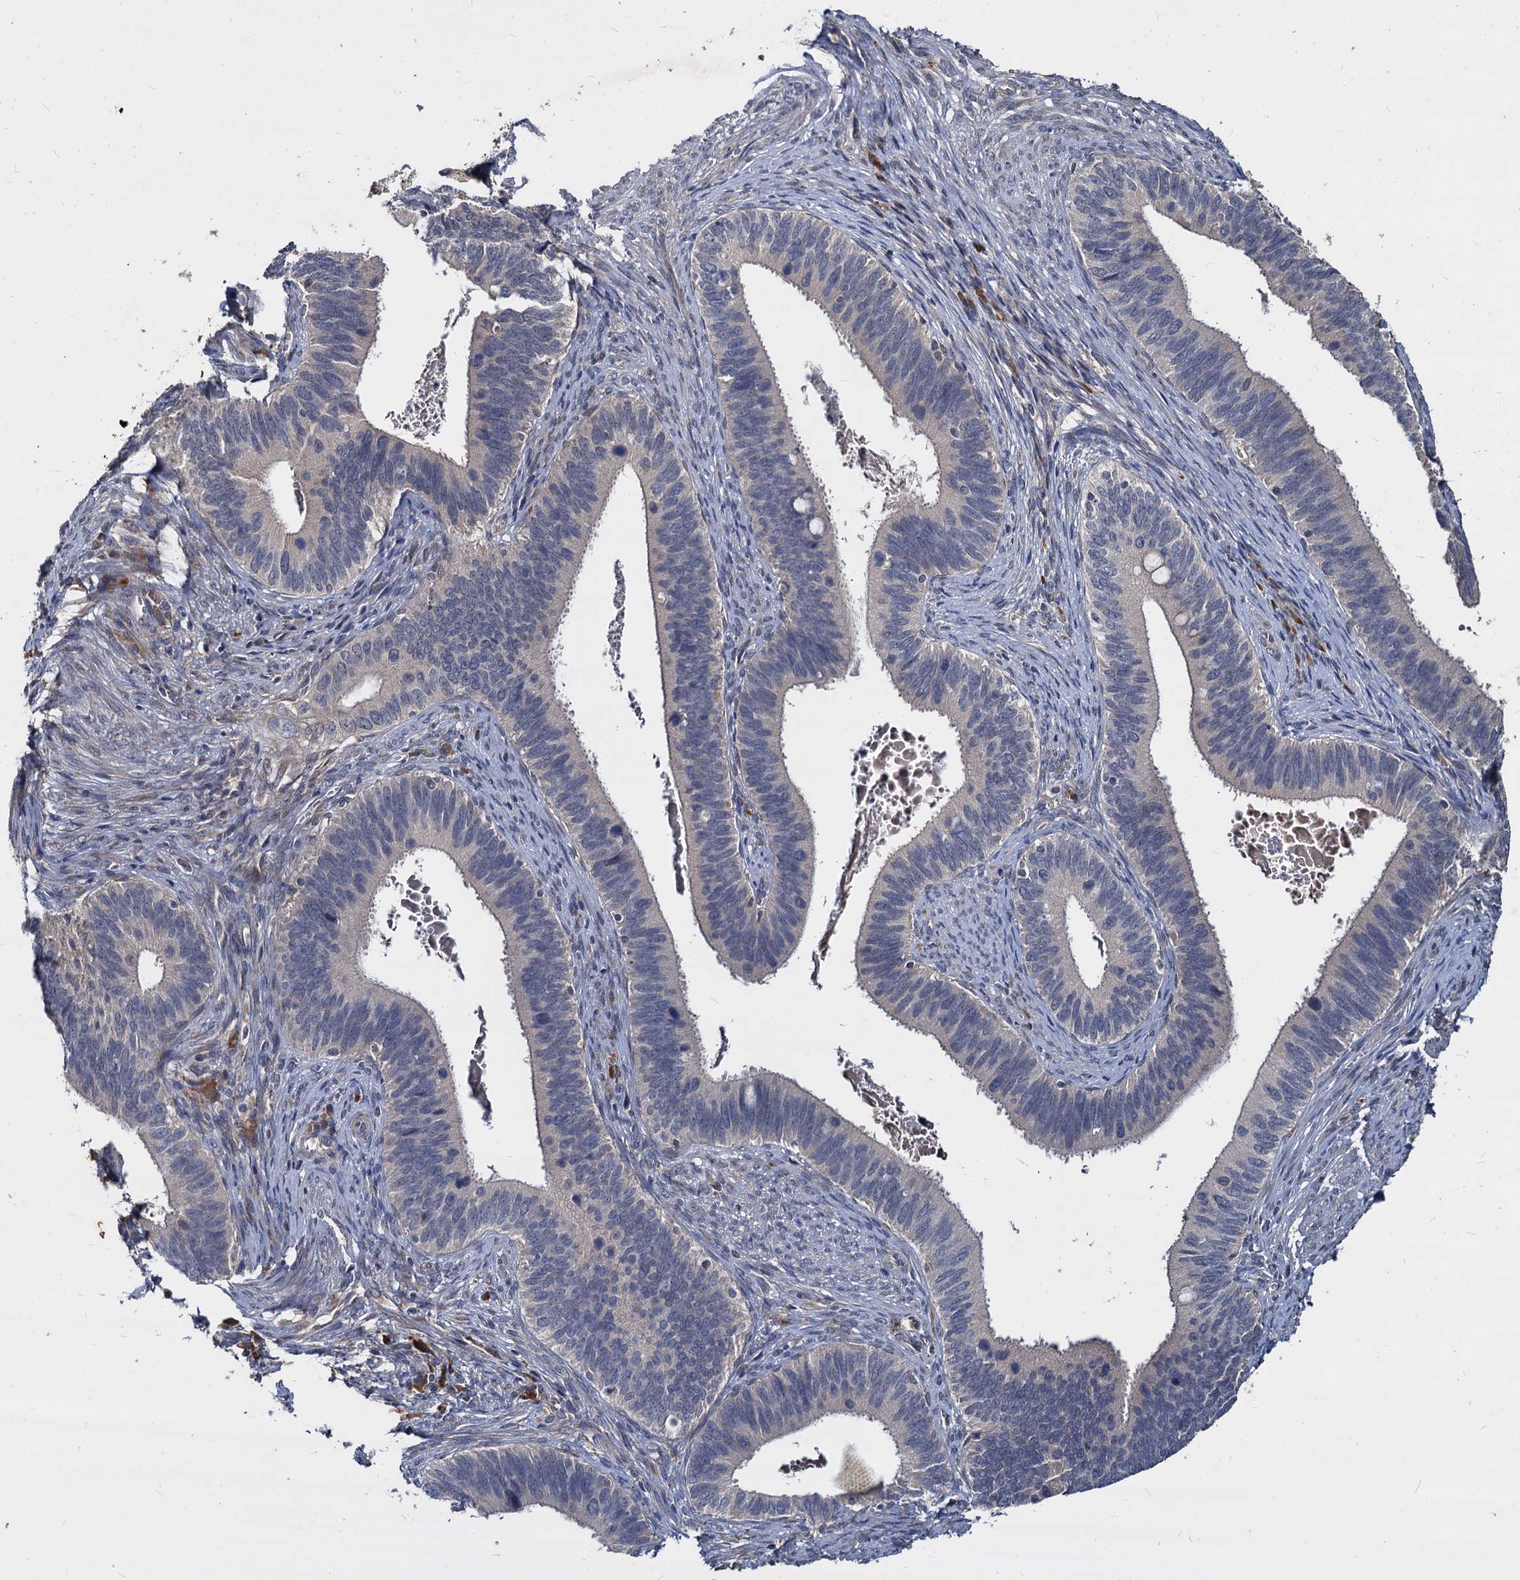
{"staining": {"intensity": "negative", "quantity": "none", "location": "none"}, "tissue": "cervical cancer", "cell_type": "Tumor cells", "image_type": "cancer", "snomed": [{"axis": "morphology", "description": "Adenocarcinoma, NOS"}, {"axis": "topography", "description": "Cervix"}], "caption": "IHC photomicrograph of cervical cancer stained for a protein (brown), which demonstrates no staining in tumor cells.", "gene": "CCDC184", "patient": {"sex": "female", "age": 42}}